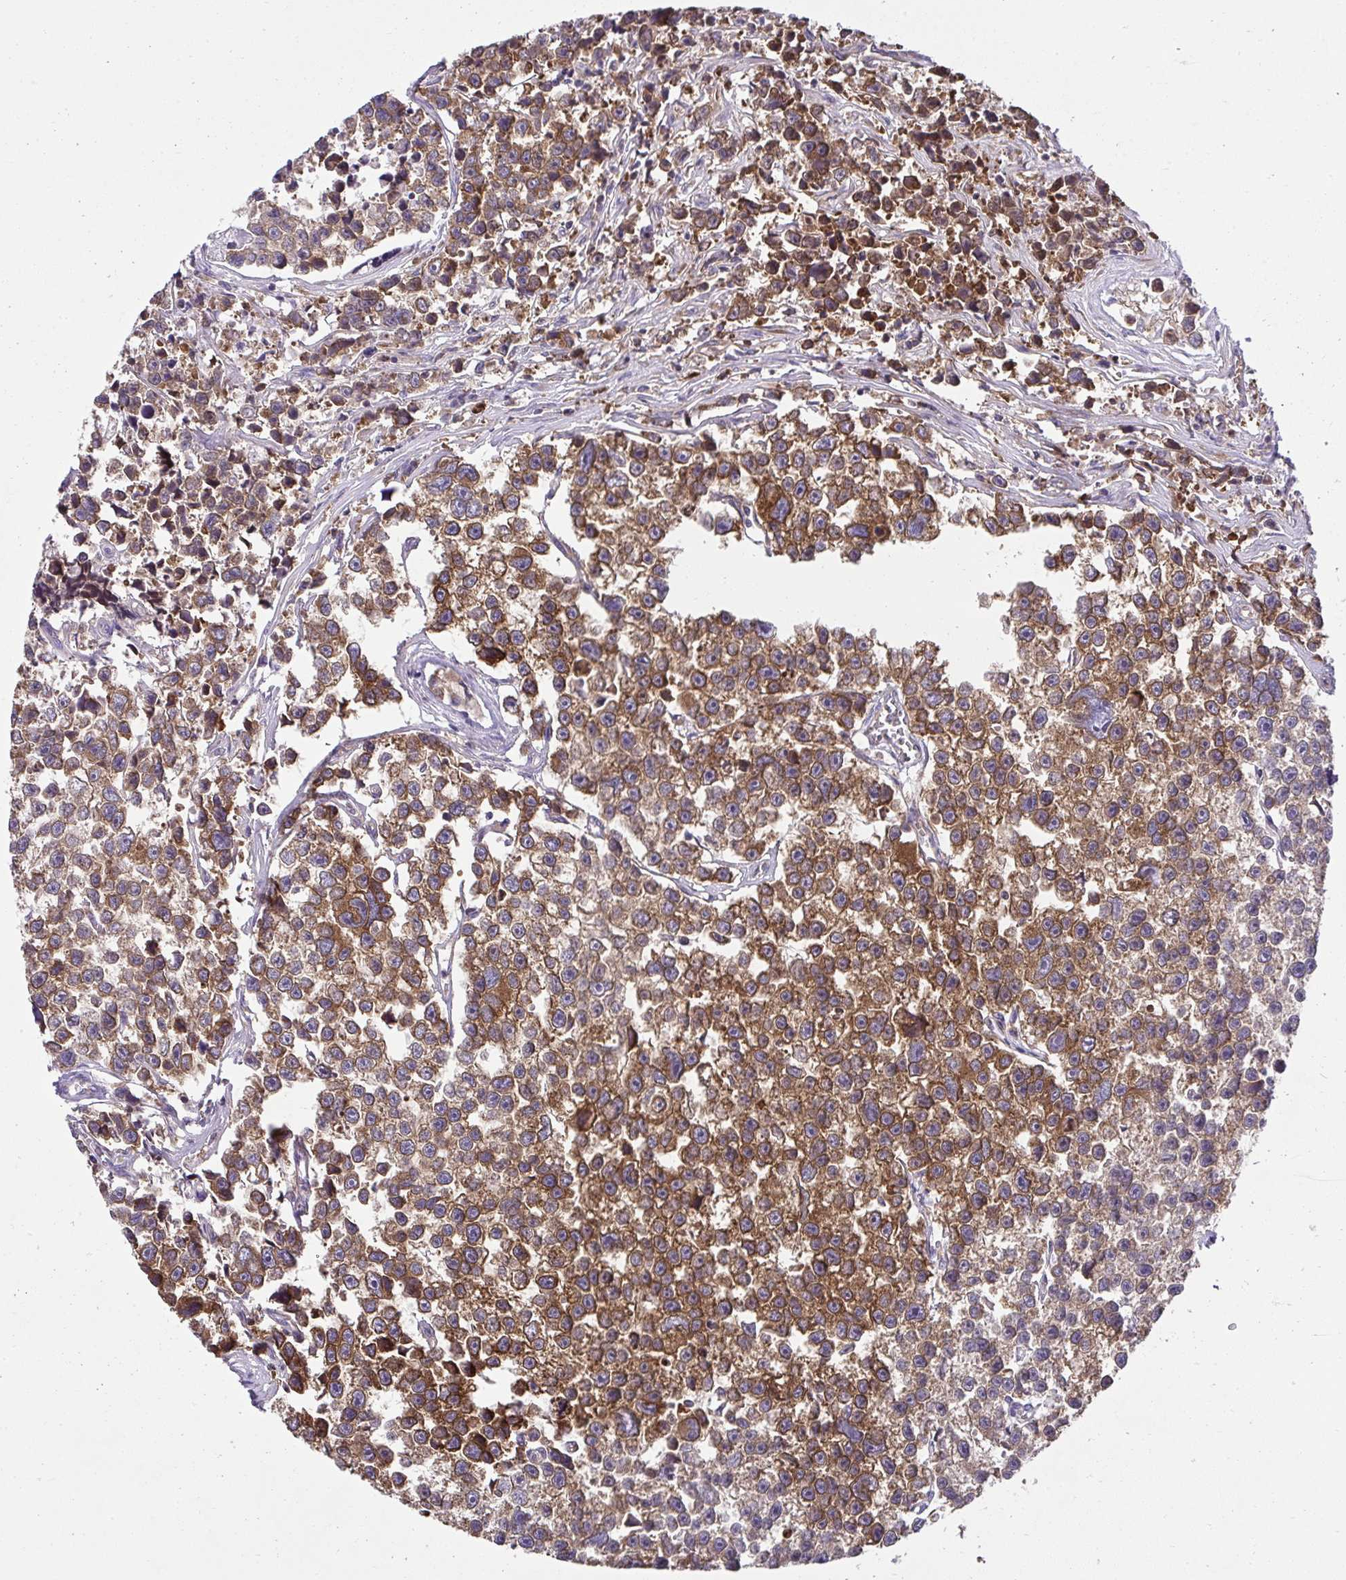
{"staining": {"intensity": "strong", "quantity": ">75%", "location": "cytoplasmic/membranous"}, "tissue": "testis cancer", "cell_type": "Tumor cells", "image_type": "cancer", "snomed": [{"axis": "morphology", "description": "Seminoma, NOS"}, {"axis": "topography", "description": "Testis"}], "caption": "Brown immunohistochemical staining in seminoma (testis) displays strong cytoplasmic/membranous positivity in about >75% of tumor cells.", "gene": "RPS7", "patient": {"sex": "male", "age": 26}}